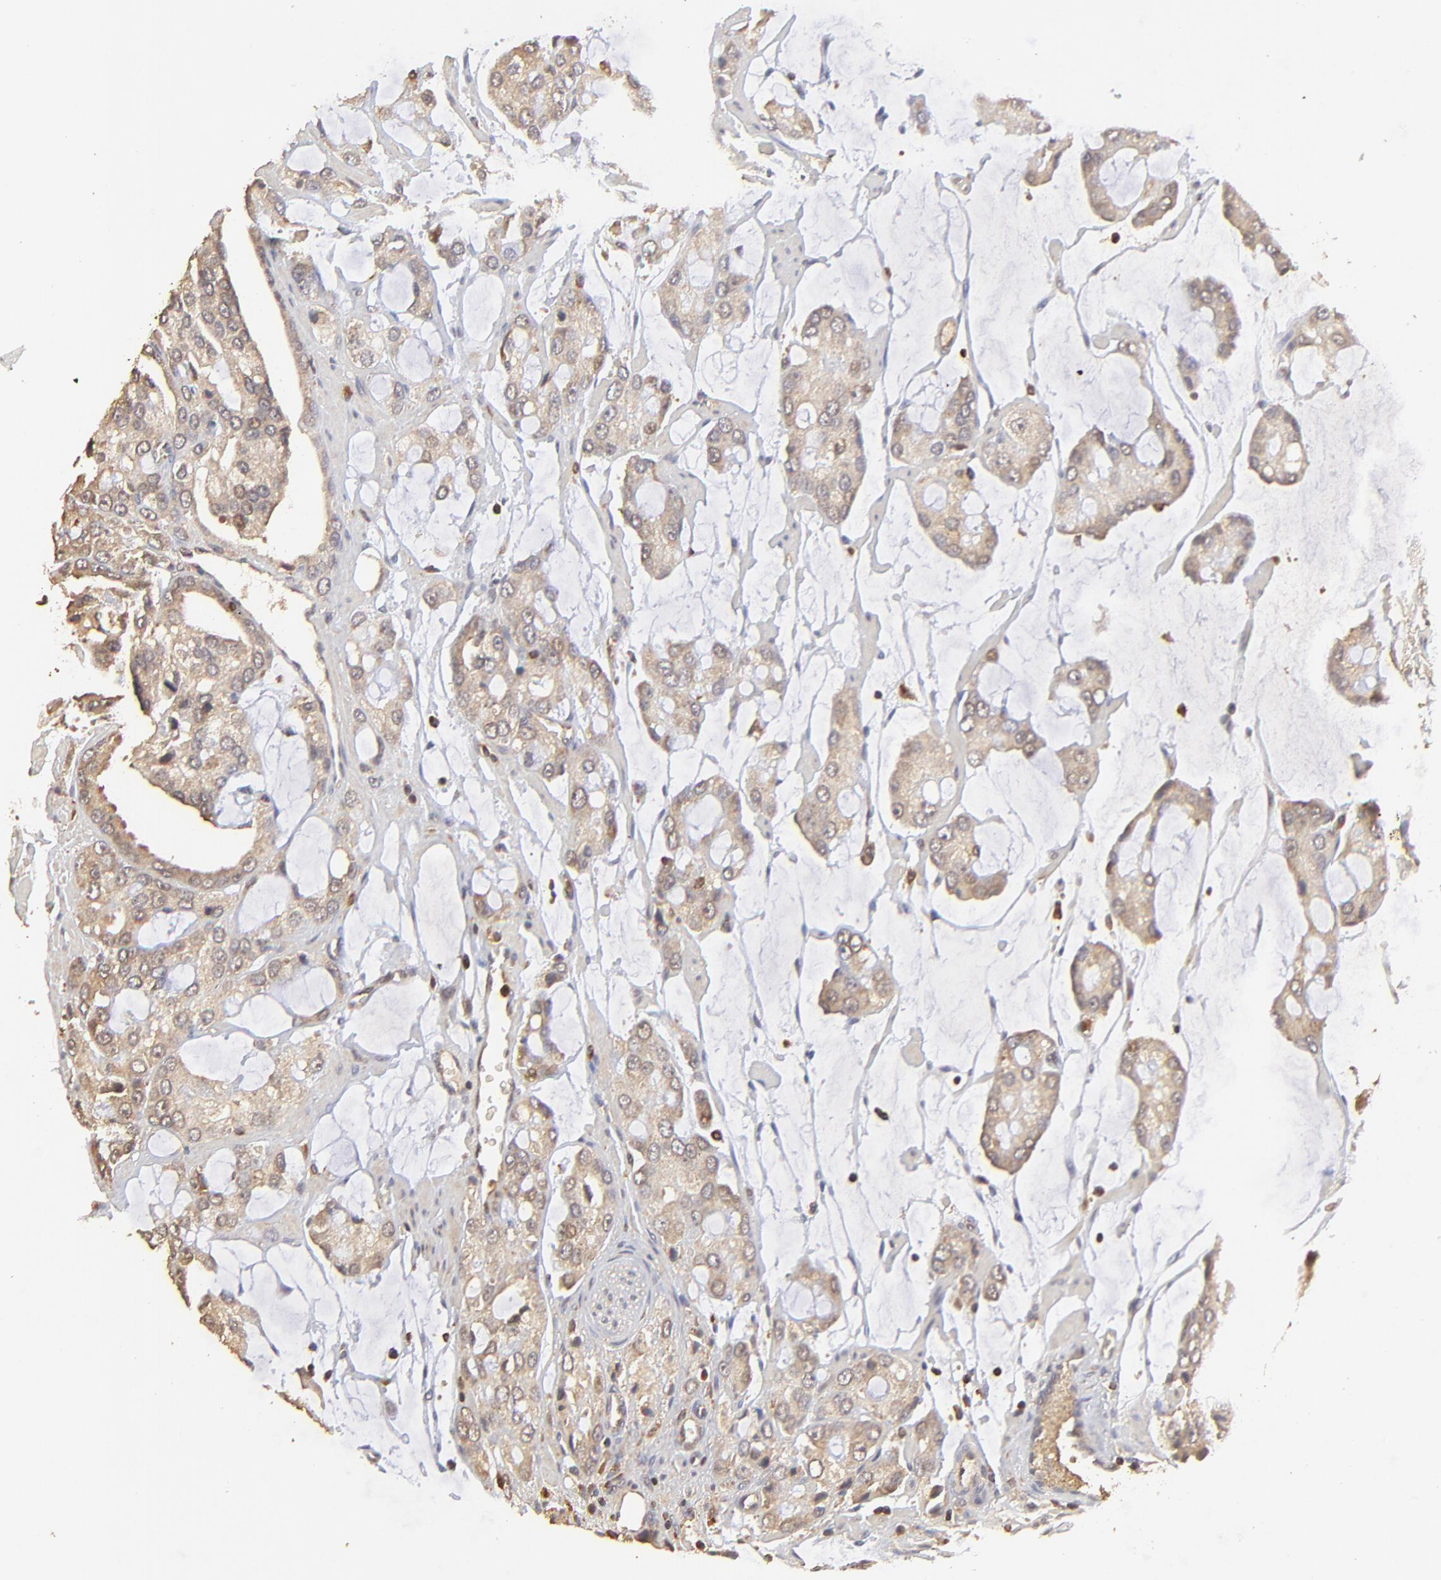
{"staining": {"intensity": "moderate", "quantity": ">75%", "location": "cytoplasmic/membranous"}, "tissue": "prostate cancer", "cell_type": "Tumor cells", "image_type": "cancer", "snomed": [{"axis": "morphology", "description": "Adenocarcinoma, High grade"}, {"axis": "topography", "description": "Prostate"}], "caption": "DAB (3,3'-diaminobenzidine) immunohistochemical staining of human high-grade adenocarcinoma (prostate) reveals moderate cytoplasmic/membranous protein staining in about >75% of tumor cells.", "gene": "STON2", "patient": {"sex": "male", "age": 67}}